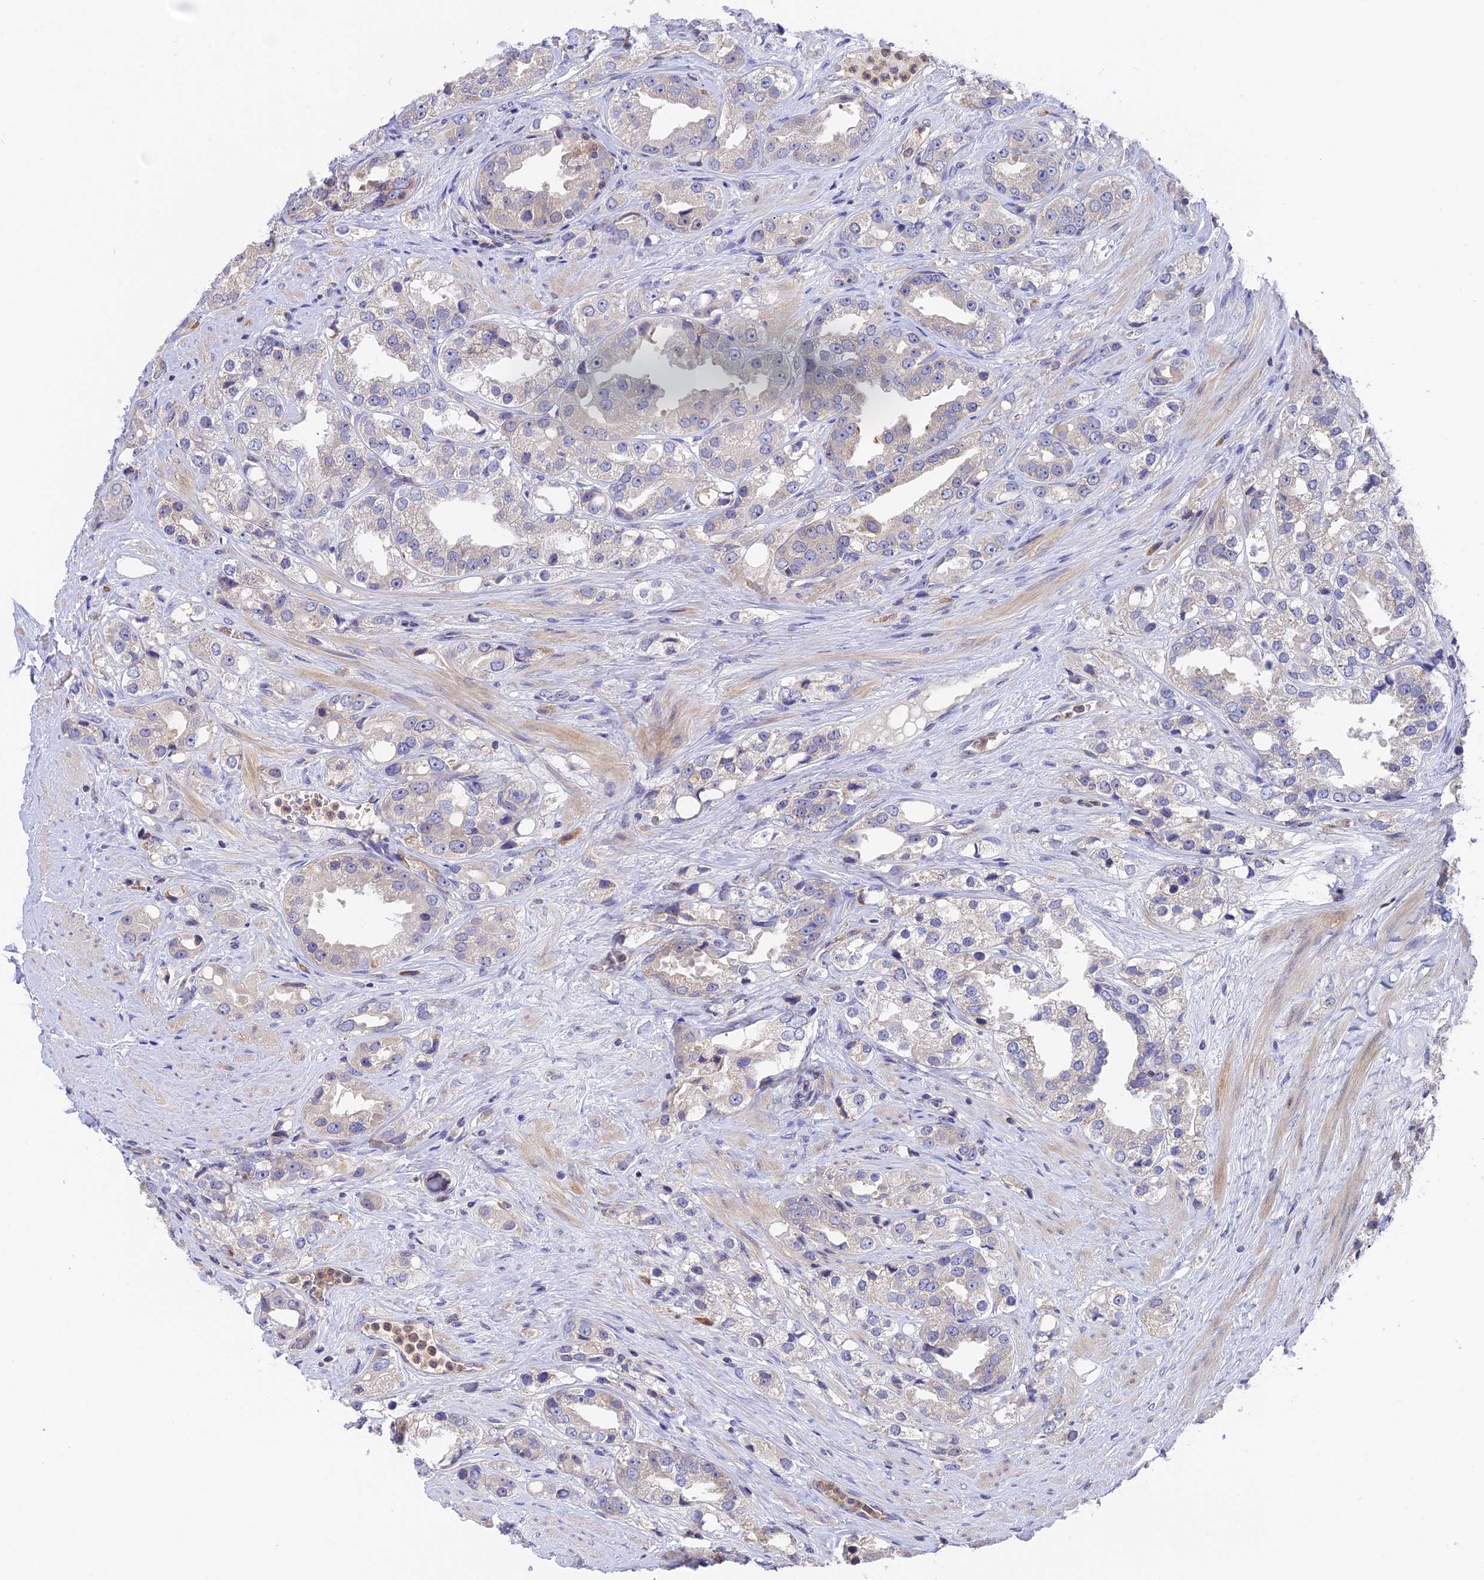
{"staining": {"intensity": "negative", "quantity": "none", "location": "none"}, "tissue": "prostate cancer", "cell_type": "Tumor cells", "image_type": "cancer", "snomed": [{"axis": "morphology", "description": "Adenocarcinoma, NOS"}, {"axis": "topography", "description": "Prostate"}], "caption": "The micrograph displays no staining of tumor cells in prostate cancer (adenocarcinoma).", "gene": "IPO5", "patient": {"sex": "male", "age": 79}}